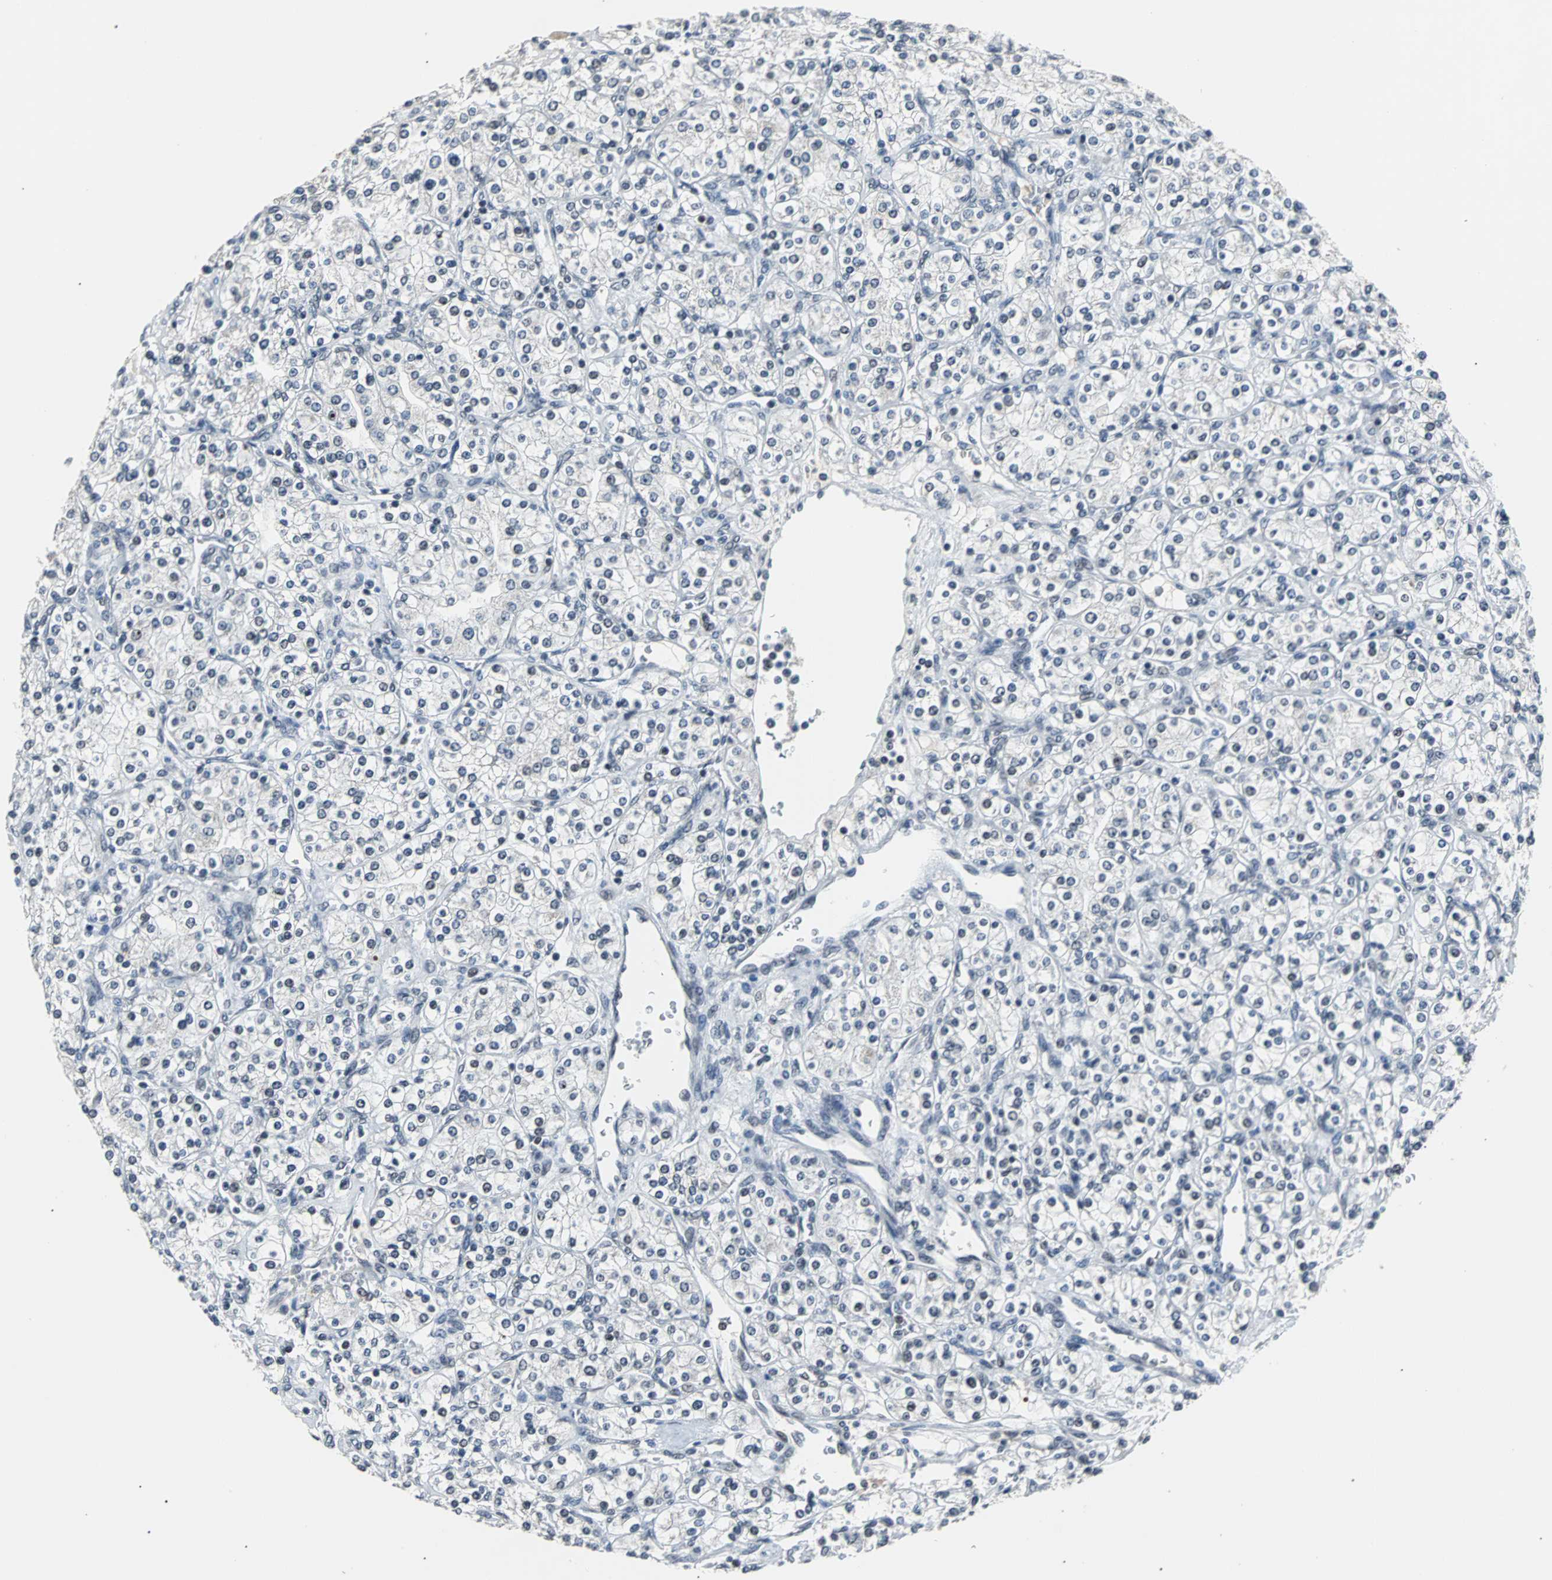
{"staining": {"intensity": "negative", "quantity": "none", "location": "none"}, "tissue": "renal cancer", "cell_type": "Tumor cells", "image_type": "cancer", "snomed": [{"axis": "morphology", "description": "Adenocarcinoma, NOS"}, {"axis": "topography", "description": "Kidney"}], "caption": "DAB (3,3'-diaminobenzidine) immunohistochemical staining of human renal cancer (adenocarcinoma) demonstrates no significant staining in tumor cells. Nuclei are stained in blue.", "gene": "USP28", "patient": {"sex": "male", "age": 77}}